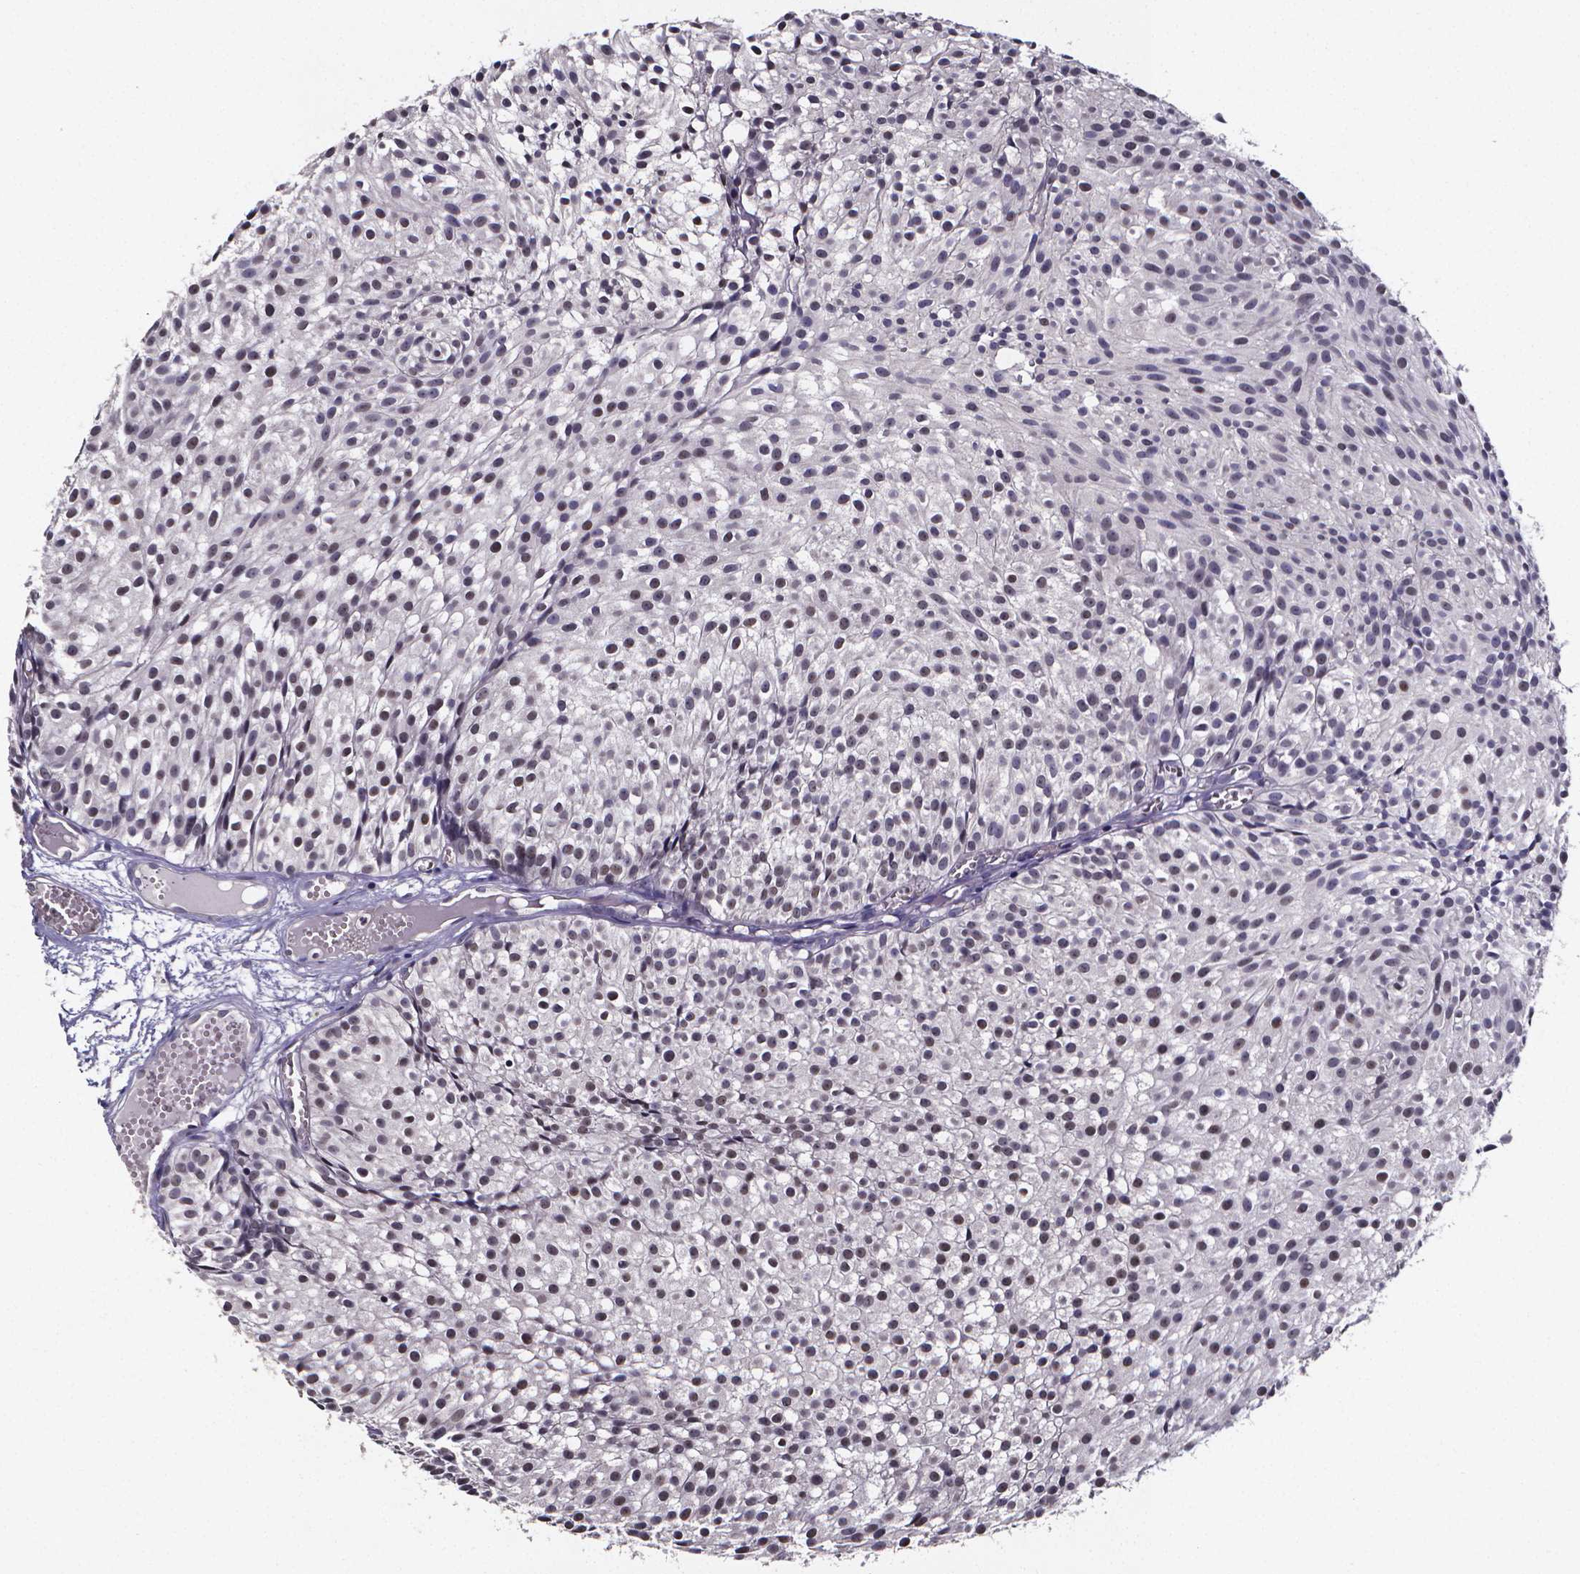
{"staining": {"intensity": "weak", "quantity": "<25%", "location": "nuclear"}, "tissue": "urothelial cancer", "cell_type": "Tumor cells", "image_type": "cancer", "snomed": [{"axis": "morphology", "description": "Urothelial carcinoma, Low grade"}, {"axis": "topography", "description": "Urinary bladder"}], "caption": "IHC image of human low-grade urothelial carcinoma stained for a protein (brown), which displays no staining in tumor cells. Nuclei are stained in blue.", "gene": "TP73", "patient": {"sex": "male", "age": 63}}